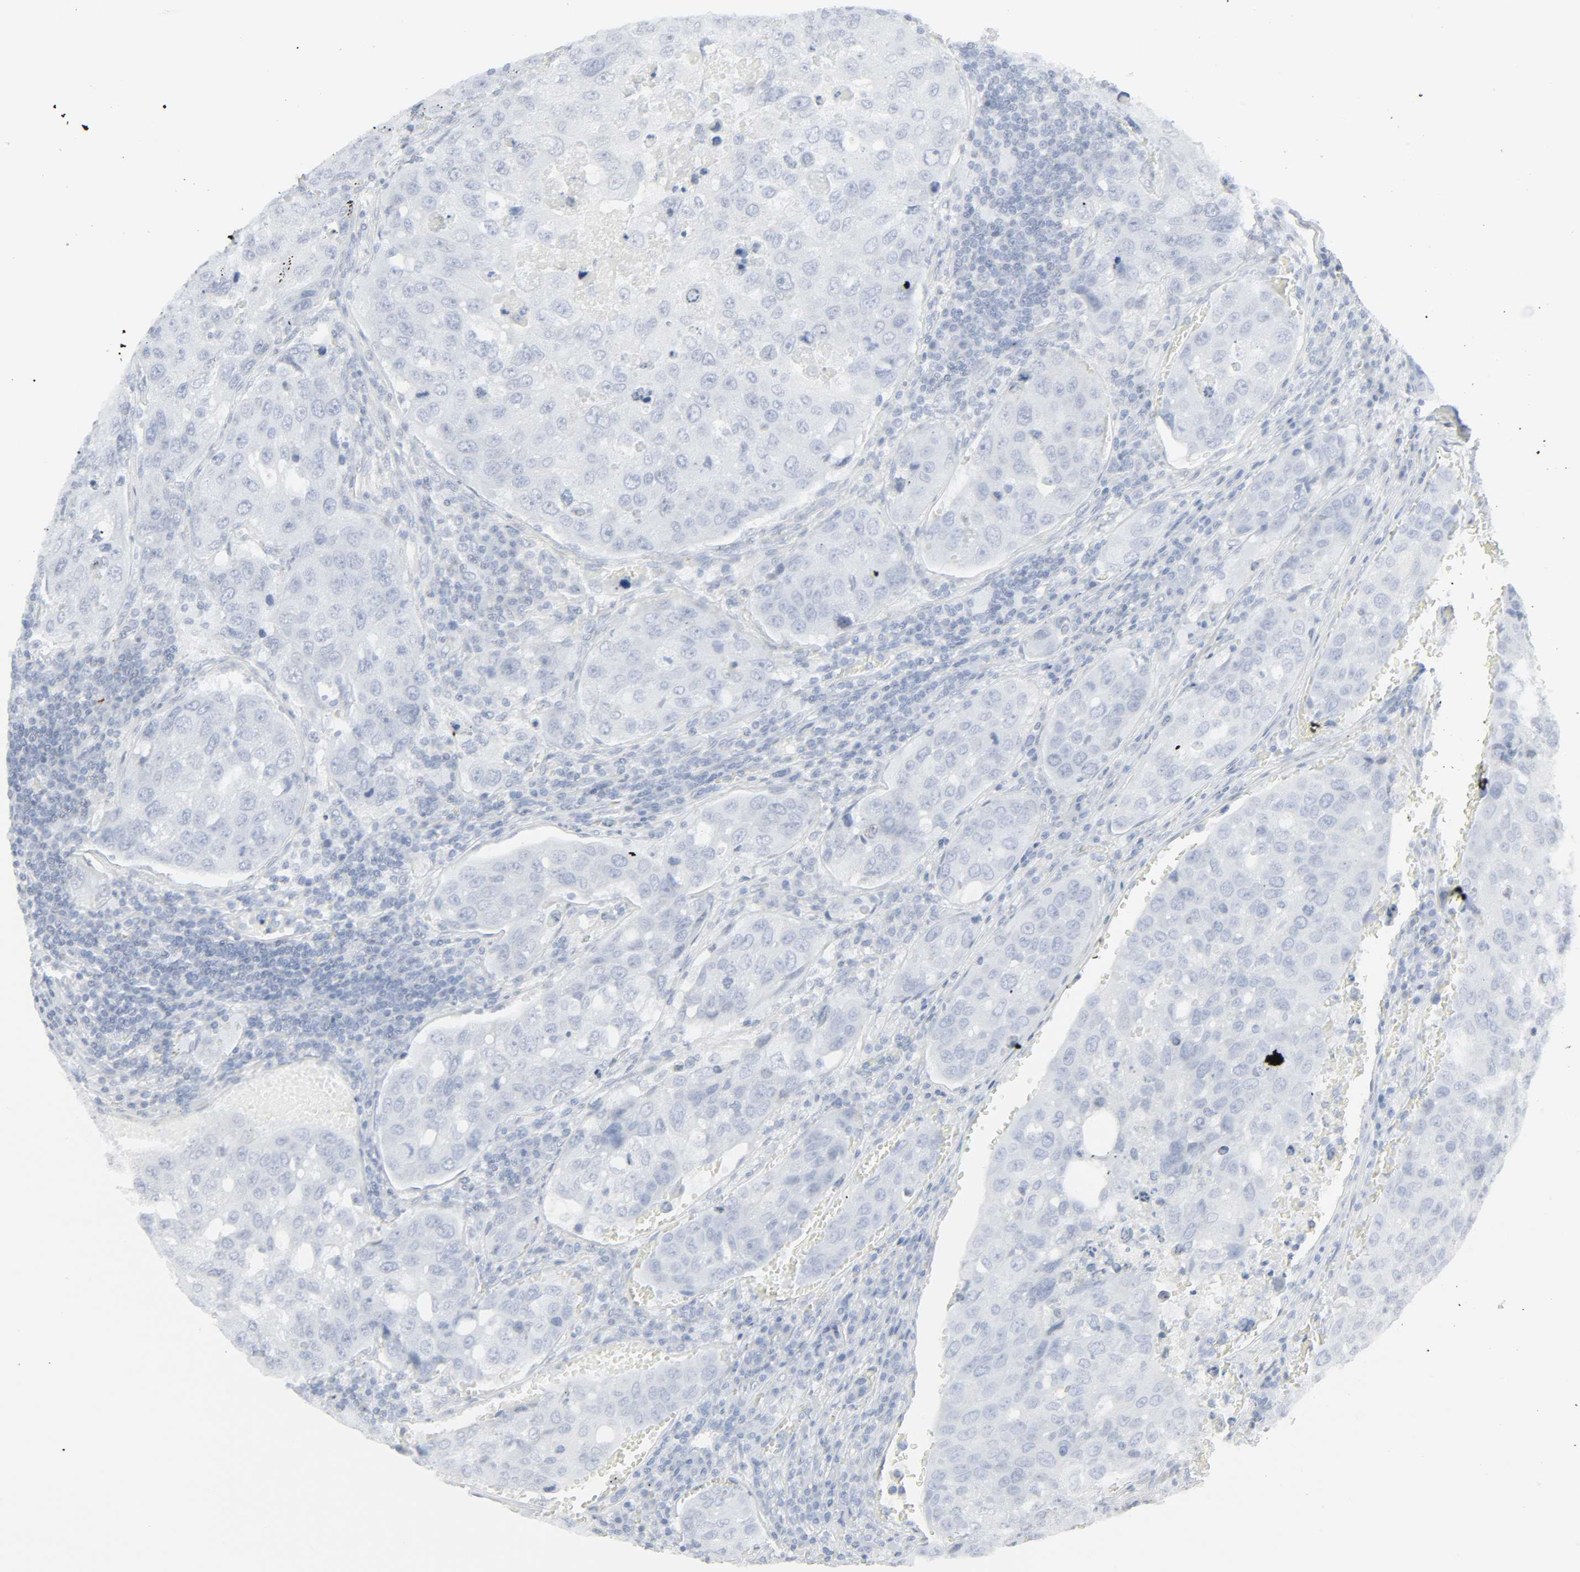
{"staining": {"intensity": "negative", "quantity": "none", "location": "none"}, "tissue": "urothelial cancer", "cell_type": "Tumor cells", "image_type": "cancer", "snomed": [{"axis": "morphology", "description": "Urothelial carcinoma, High grade"}, {"axis": "topography", "description": "Lymph node"}, {"axis": "topography", "description": "Urinary bladder"}], "caption": "The micrograph demonstrates no significant positivity in tumor cells of urothelial cancer.", "gene": "ZBTB16", "patient": {"sex": "male", "age": 51}}